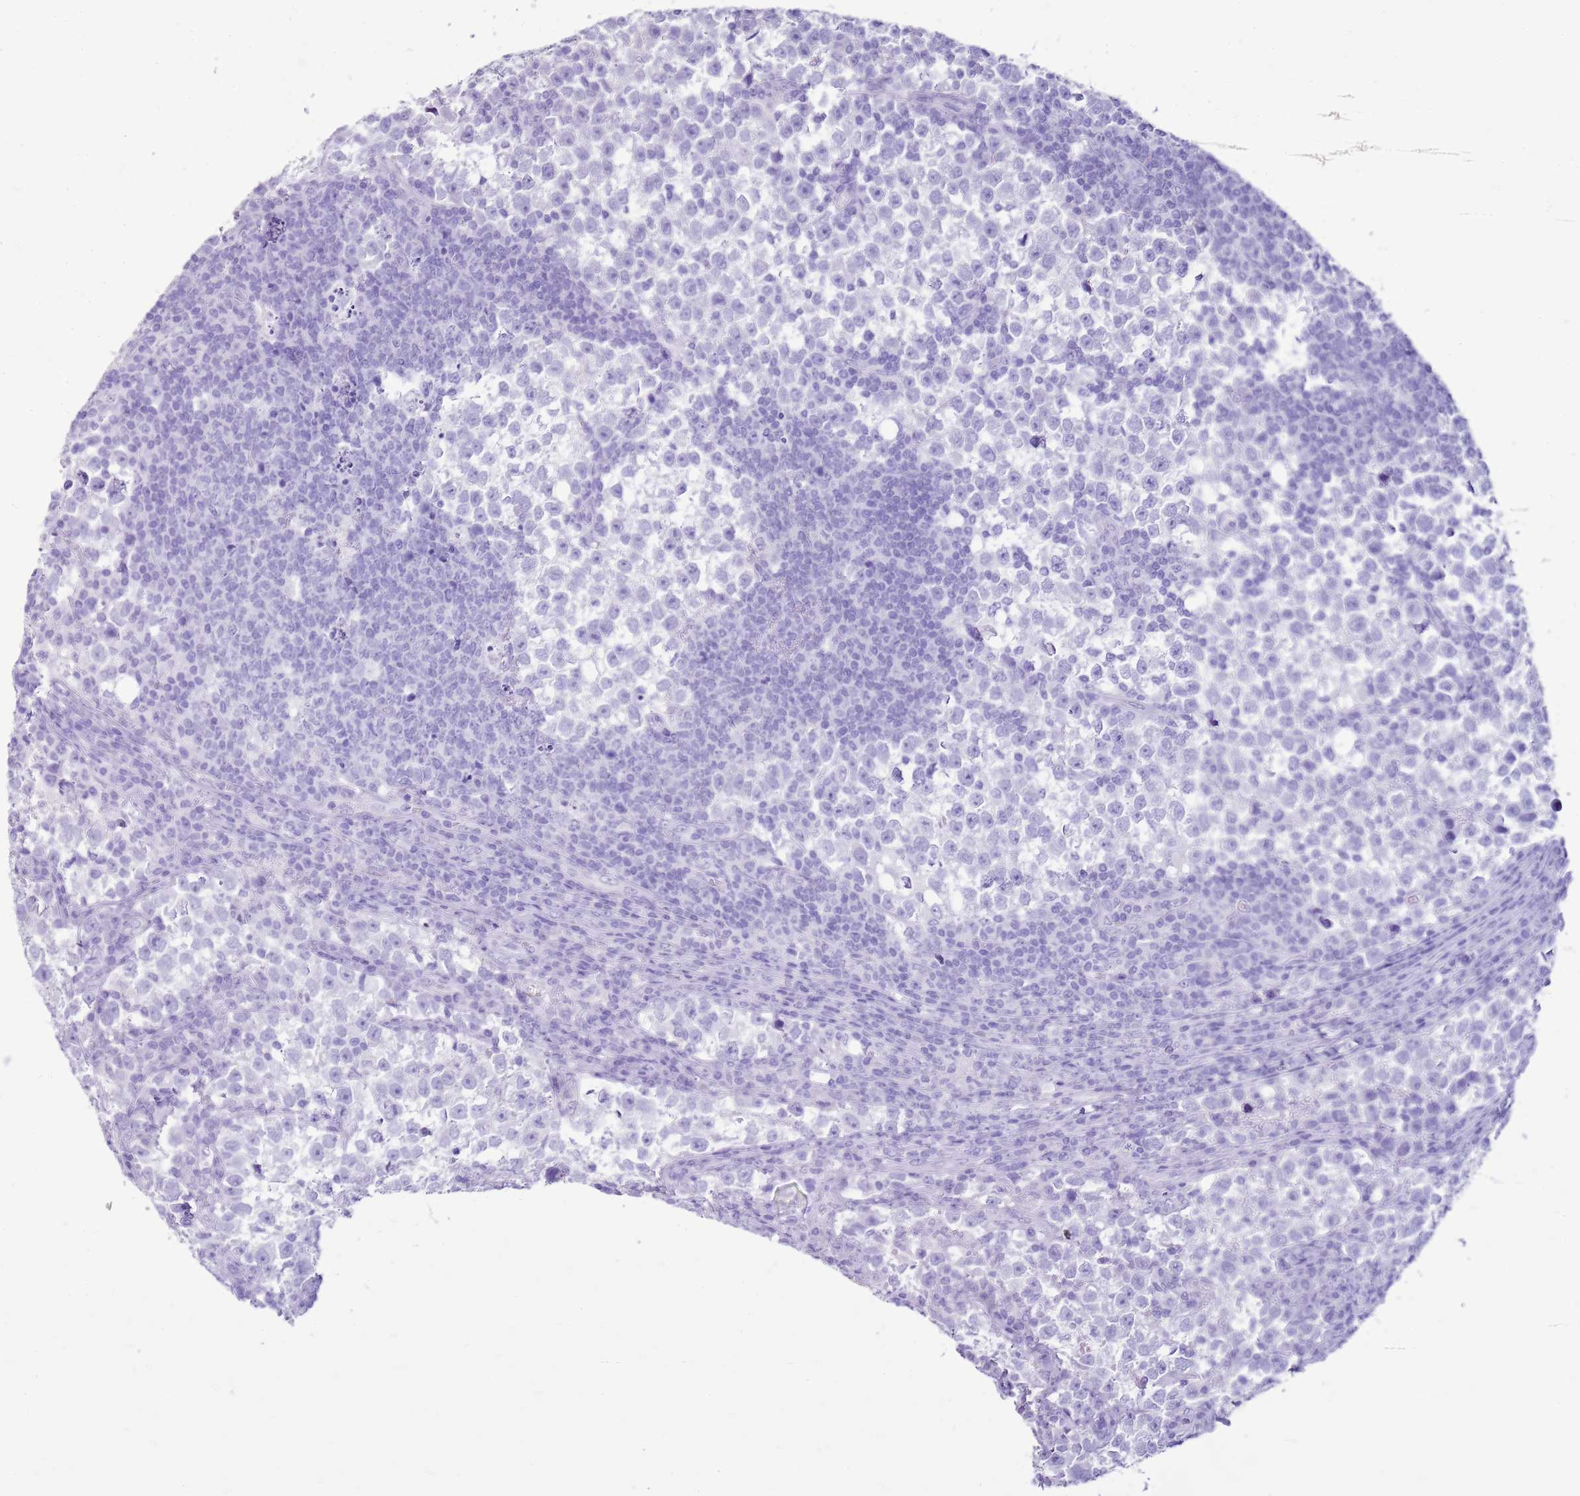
{"staining": {"intensity": "negative", "quantity": "none", "location": "none"}, "tissue": "testis cancer", "cell_type": "Tumor cells", "image_type": "cancer", "snomed": [{"axis": "morphology", "description": "Normal tissue, NOS"}, {"axis": "morphology", "description": "Seminoma, NOS"}, {"axis": "topography", "description": "Testis"}], "caption": "Immunohistochemical staining of testis cancer demonstrates no significant staining in tumor cells.", "gene": "CA8", "patient": {"sex": "male", "age": 43}}